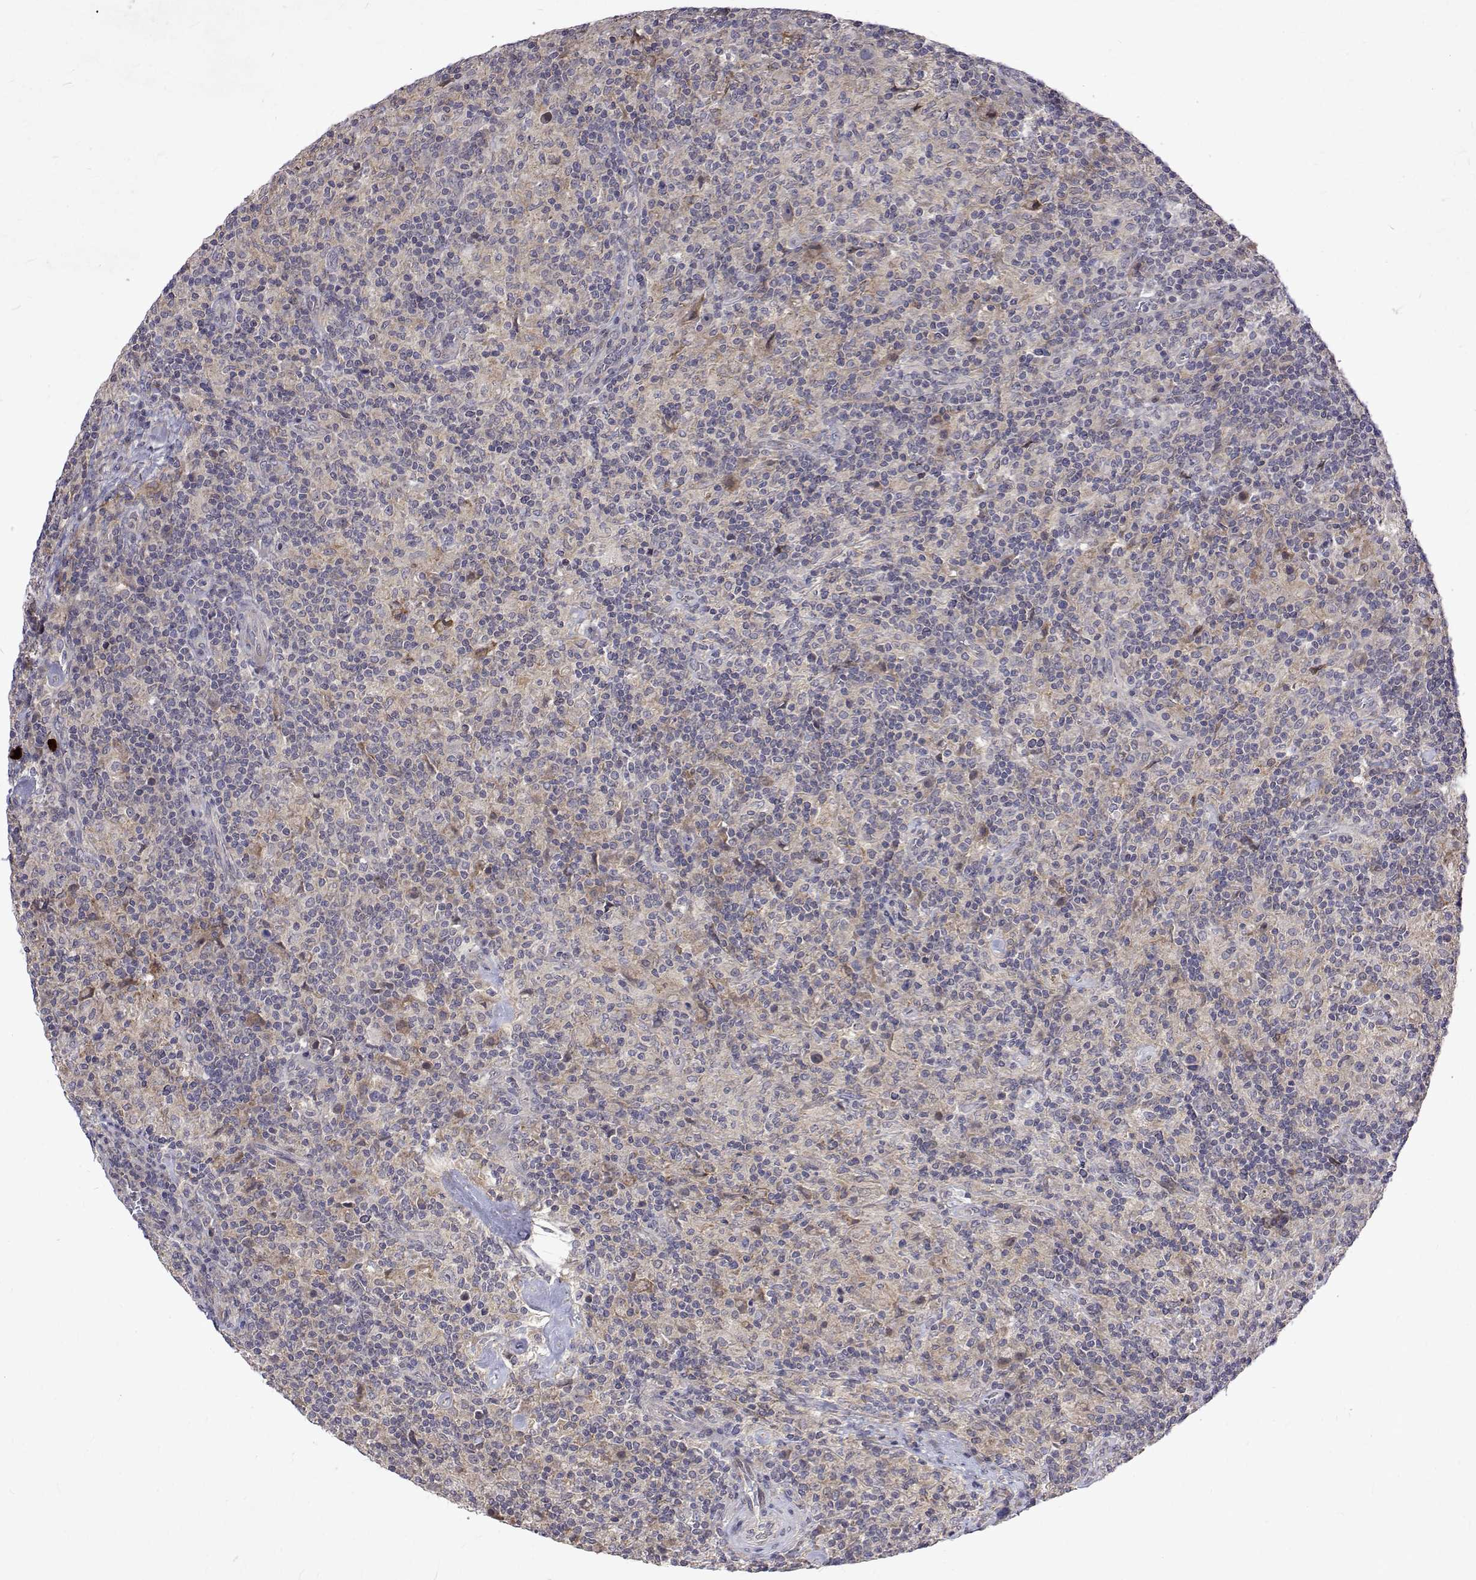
{"staining": {"intensity": "negative", "quantity": "none", "location": "none"}, "tissue": "lymphoma", "cell_type": "Tumor cells", "image_type": "cancer", "snomed": [{"axis": "morphology", "description": "Hodgkin's disease, NOS"}, {"axis": "topography", "description": "Lymph node"}], "caption": "This is a photomicrograph of immunohistochemistry (IHC) staining of Hodgkin's disease, which shows no expression in tumor cells.", "gene": "ALKBH8", "patient": {"sex": "male", "age": 70}}